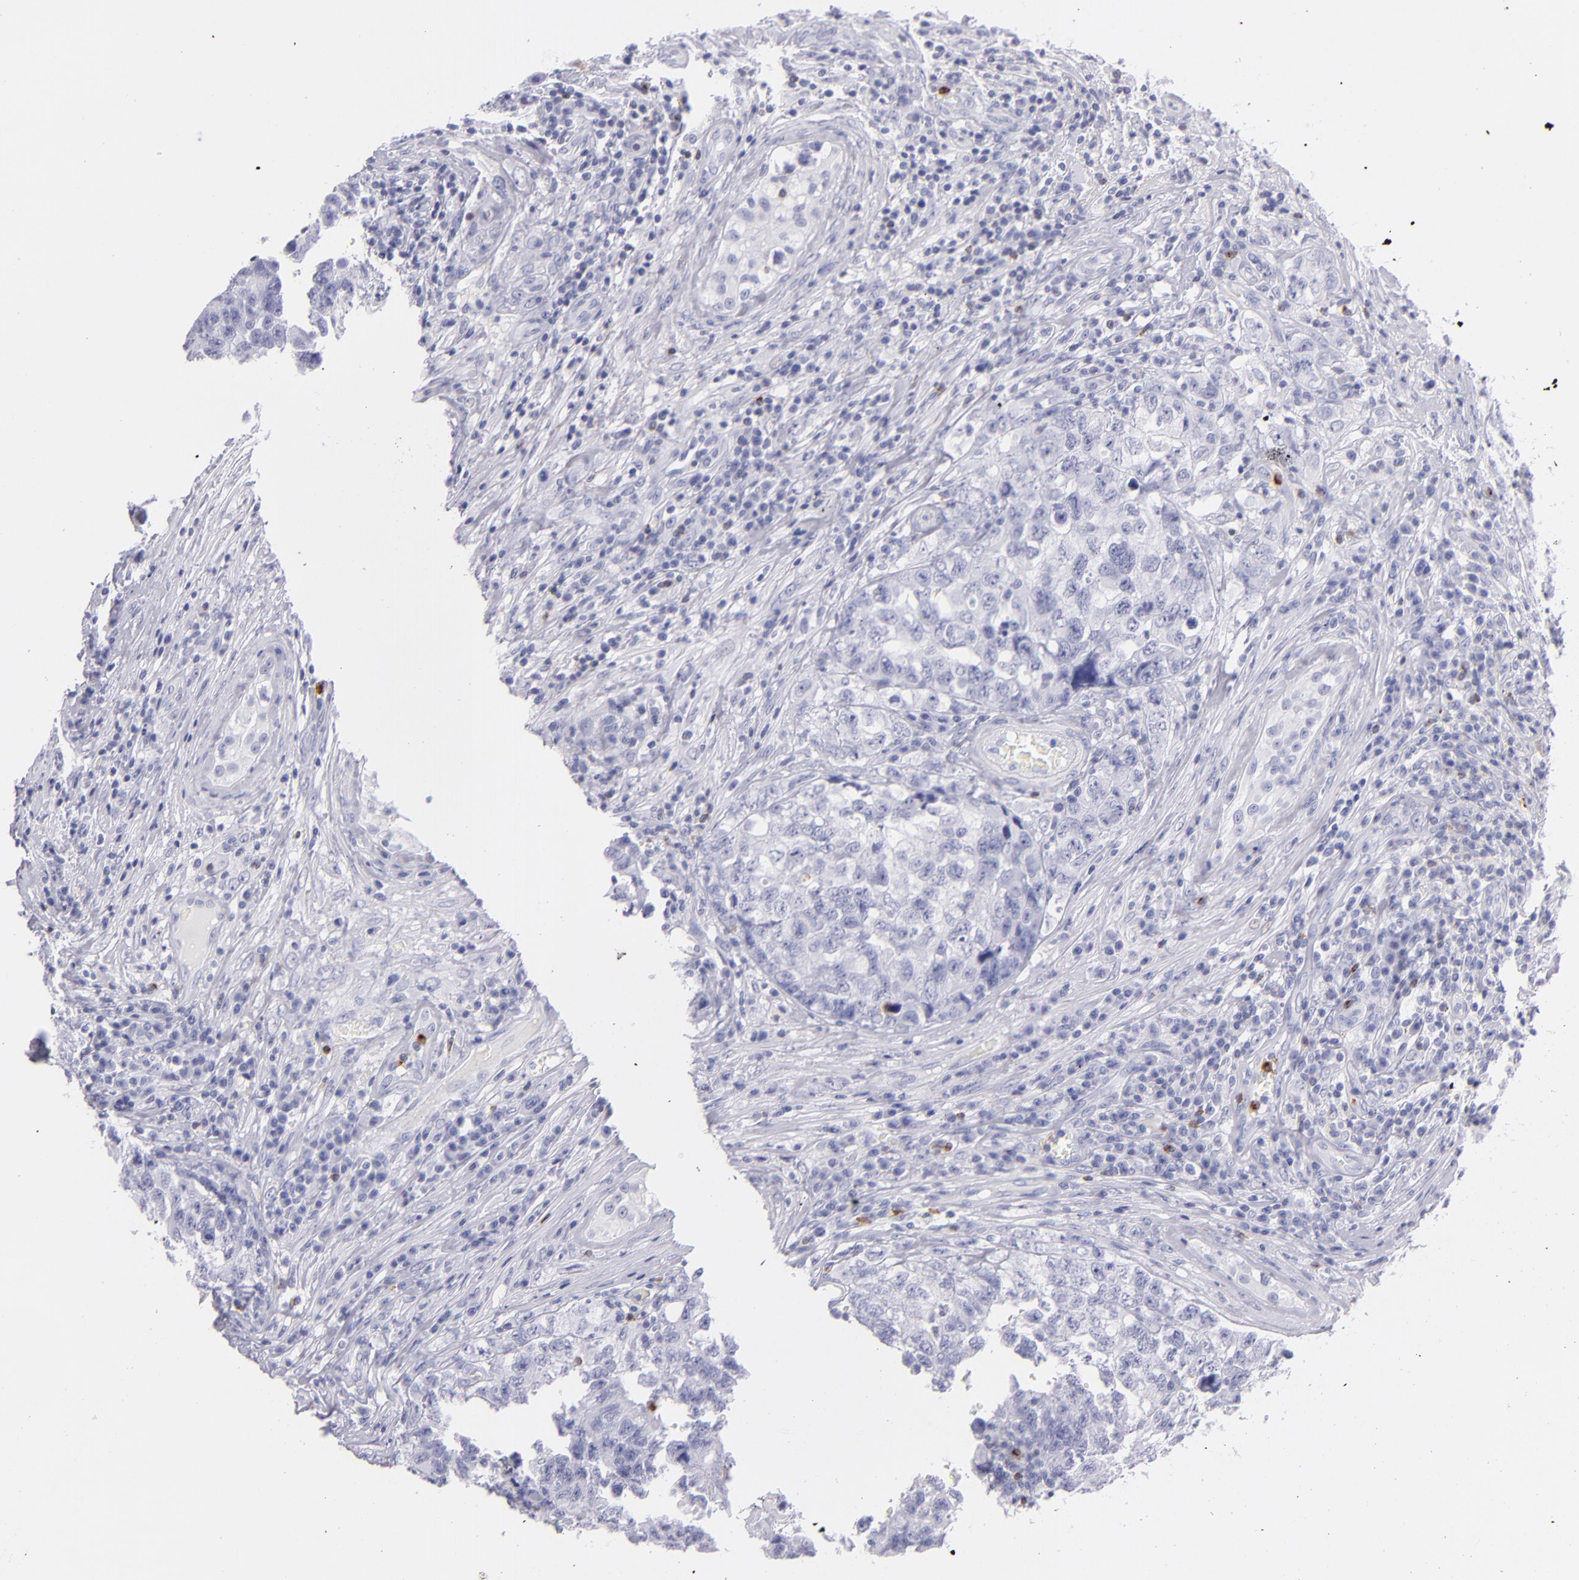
{"staining": {"intensity": "negative", "quantity": "none", "location": "none"}, "tissue": "testis cancer", "cell_type": "Tumor cells", "image_type": "cancer", "snomed": [{"axis": "morphology", "description": "Carcinoma, Embryonal, NOS"}, {"axis": "topography", "description": "Testis"}], "caption": "This is an immunohistochemistry (IHC) micrograph of embryonal carcinoma (testis). There is no positivity in tumor cells.", "gene": "PRF1", "patient": {"sex": "male", "age": 31}}